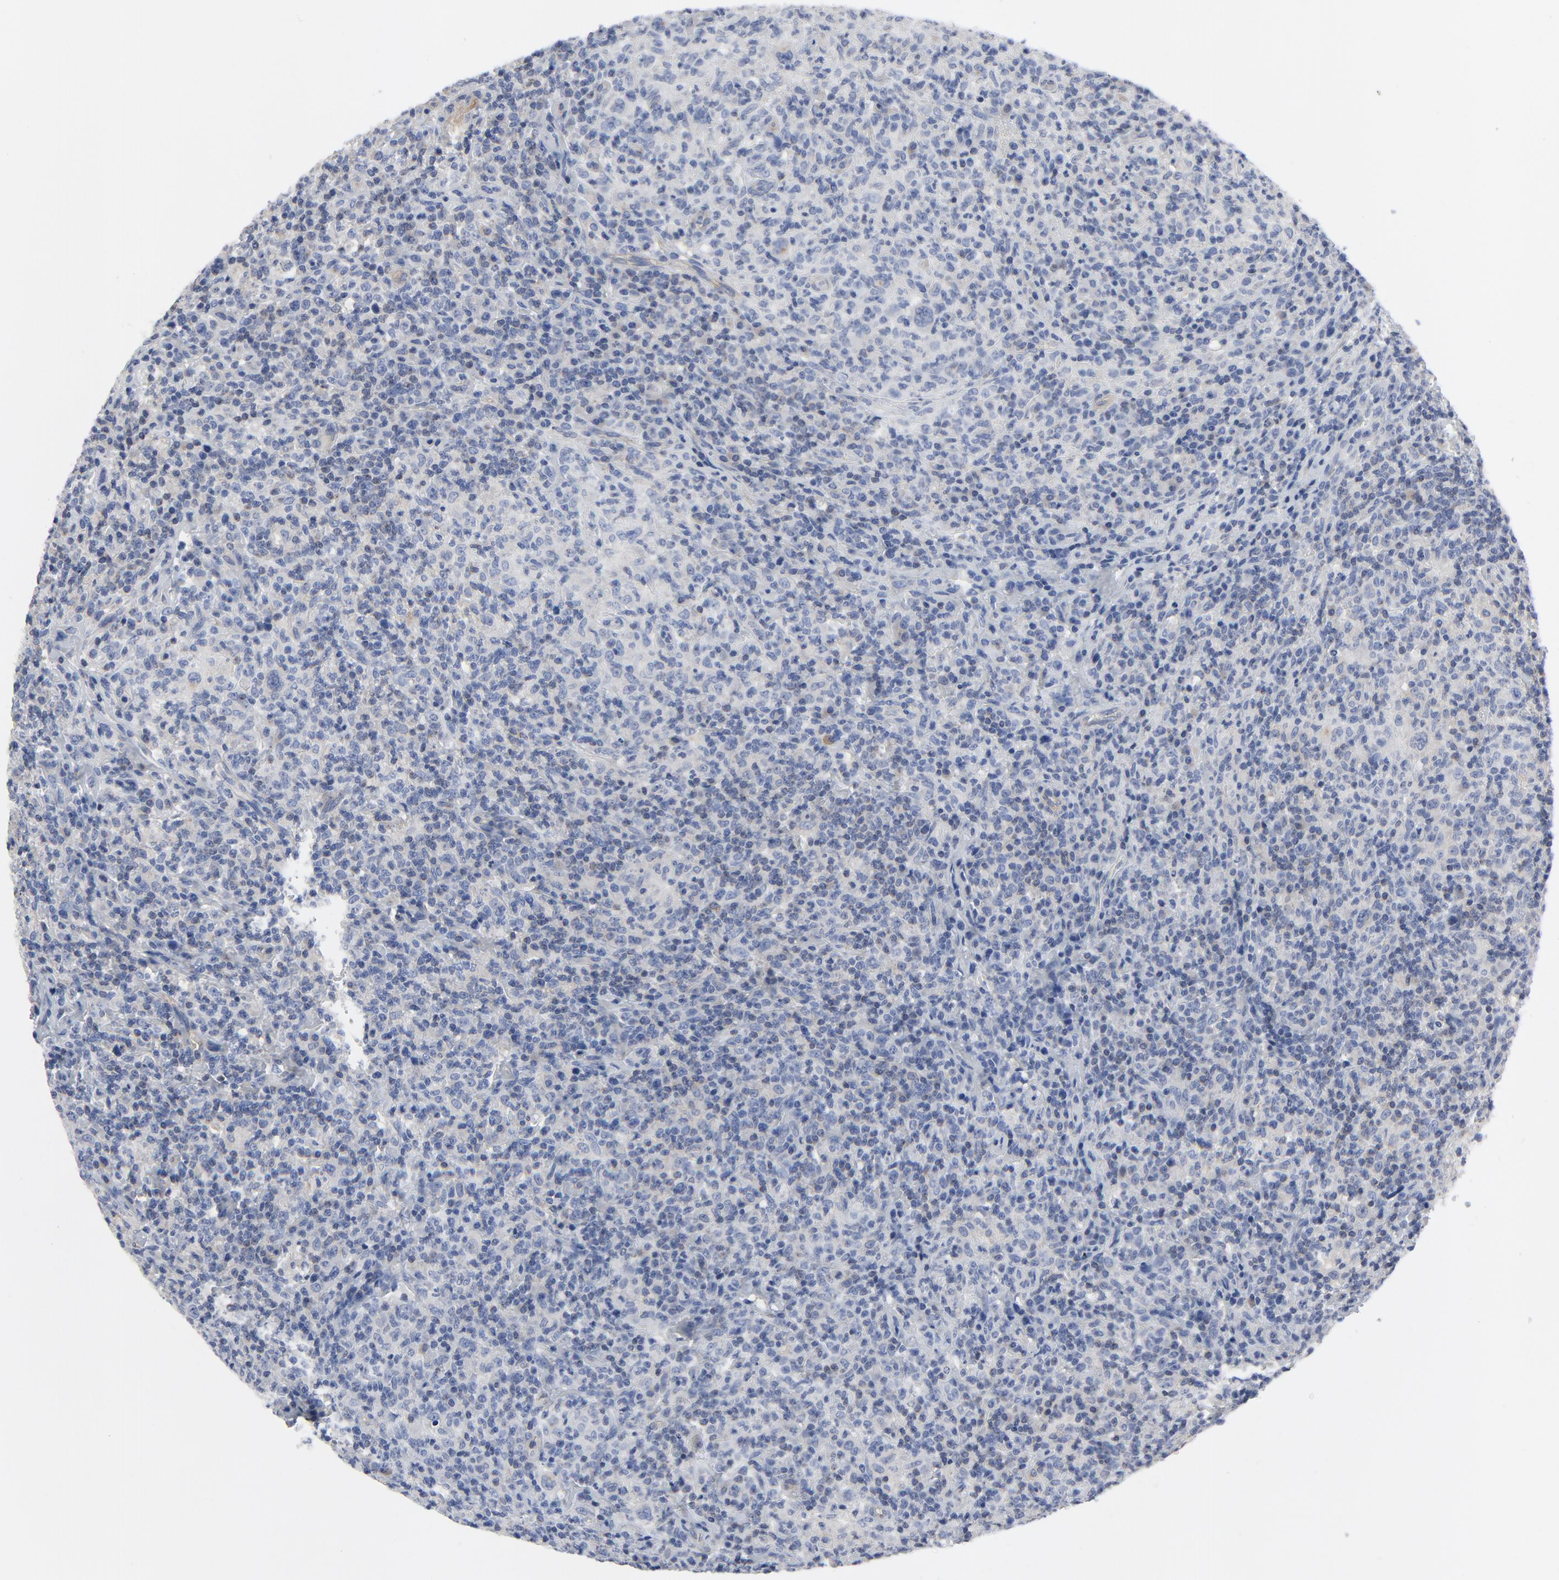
{"staining": {"intensity": "negative", "quantity": "none", "location": "none"}, "tissue": "lymphoma", "cell_type": "Tumor cells", "image_type": "cancer", "snomed": [{"axis": "morphology", "description": "Hodgkin's disease, NOS"}, {"axis": "topography", "description": "Lymph node"}], "caption": "Immunohistochemical staining of Hodgkin's disease shows no significant positivity in tumor cells. (DAB IHC with hematoxylin counter stain).", "gene": "DYNLT3", "patient": {"sex": "male", "age": 65}}